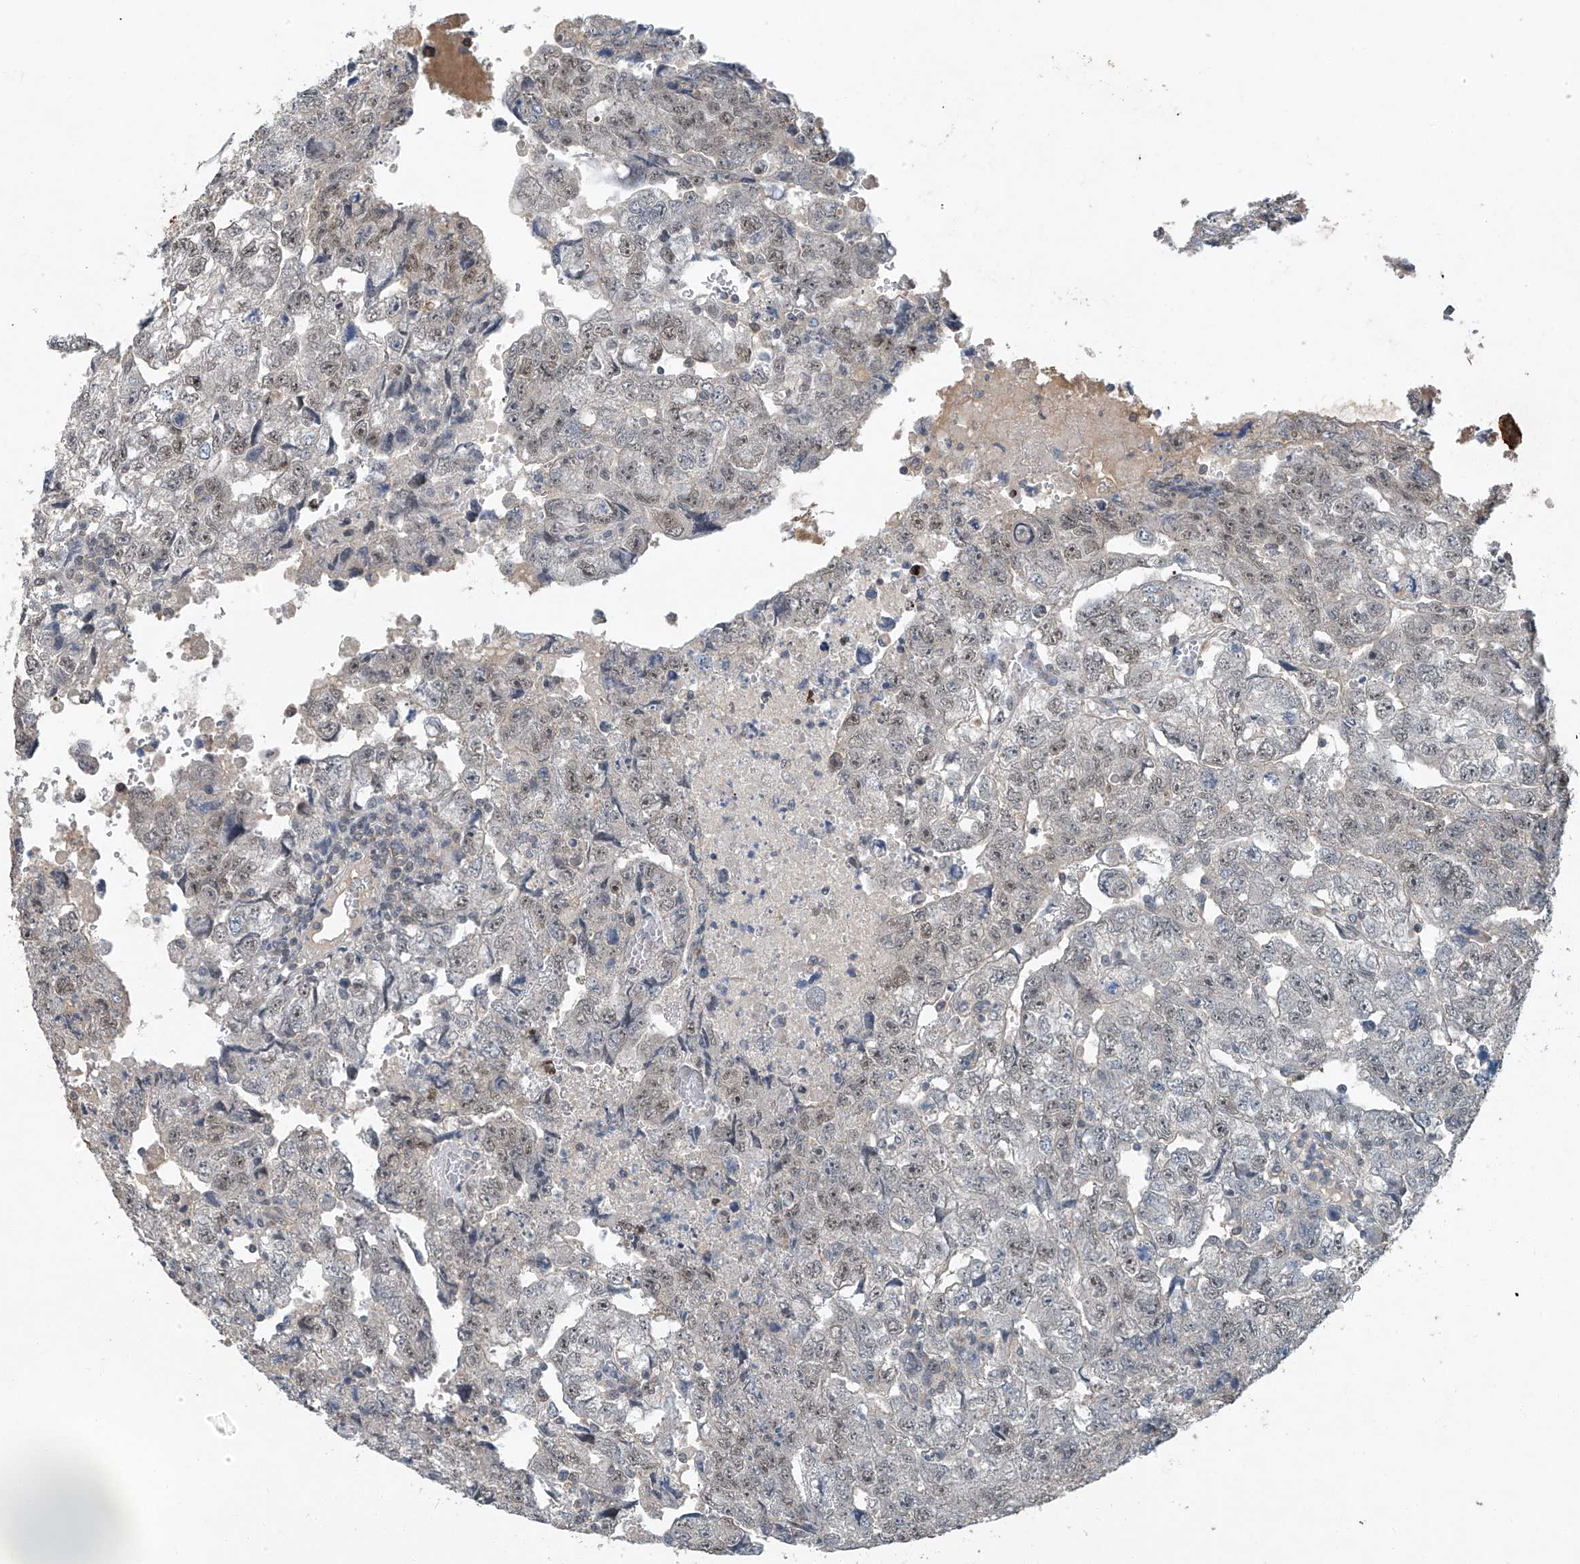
{"staining": {"intensity": "weak", "quantity": "<25%", "location": "nuclear"}, "tissue": "testis cancer", "cell_type": "Tumor cells", "image_type": "cancer", "snomed": [{"axis": "morphology", "description": "Carcinoma, Embryonal, NOS"}, {"axis": "topography", "description": "Testis"}], "caption": "High magnification brightfield microscopy of testis cancer (embryonal carcinoma) stained with DAB (3,3'-diaminobenzidine) (brown) and counterstained with hematoxylin (blue): tumor cells show no significant staining.", "gene": "TAF8", "patient": {"sex": "male", "age": 36}}